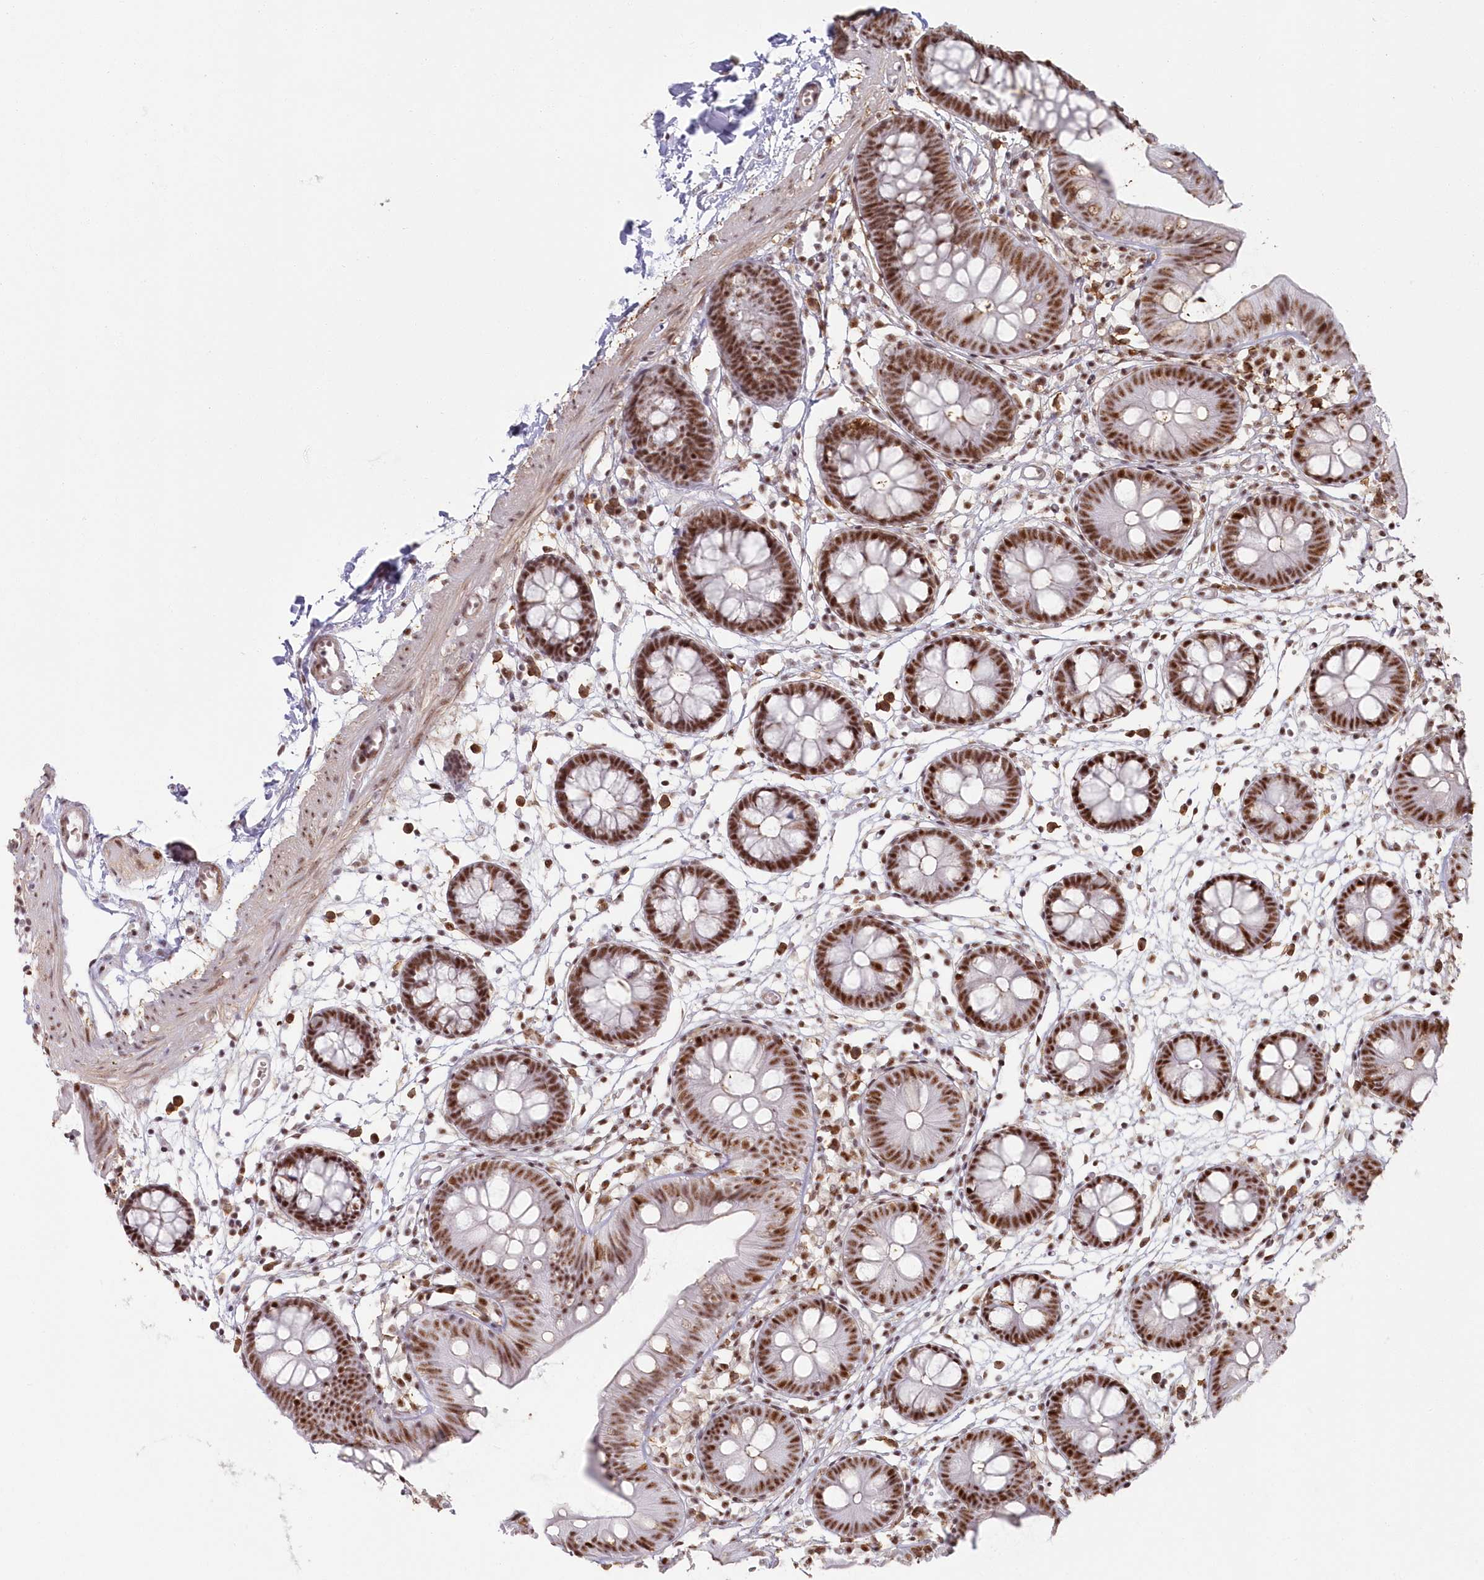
{"staining": {"intensity": "moderate", "quantity": "25%-75%", "location": "cytoplasmic/membranous"}, "tissue": "colon", "cell_type": "Endothelial cells", "image_type": "normal", "snomed": [{"axis": "morphology", "description": "Normal tissue, NOS"}, {"axis": "topography", "description": "Colon"}], "caption": "Immunohistochemistry image of unremarkable colon: human colon stained using IHC shows medium levels of moderate protein expression localized specifically in the cytoplasmic/membranous of endothelial cells, appearing as a cytoplasmic/membranous brown color.", "gene": "DDX46", "patient": {"sex": "male", "age": 56}}